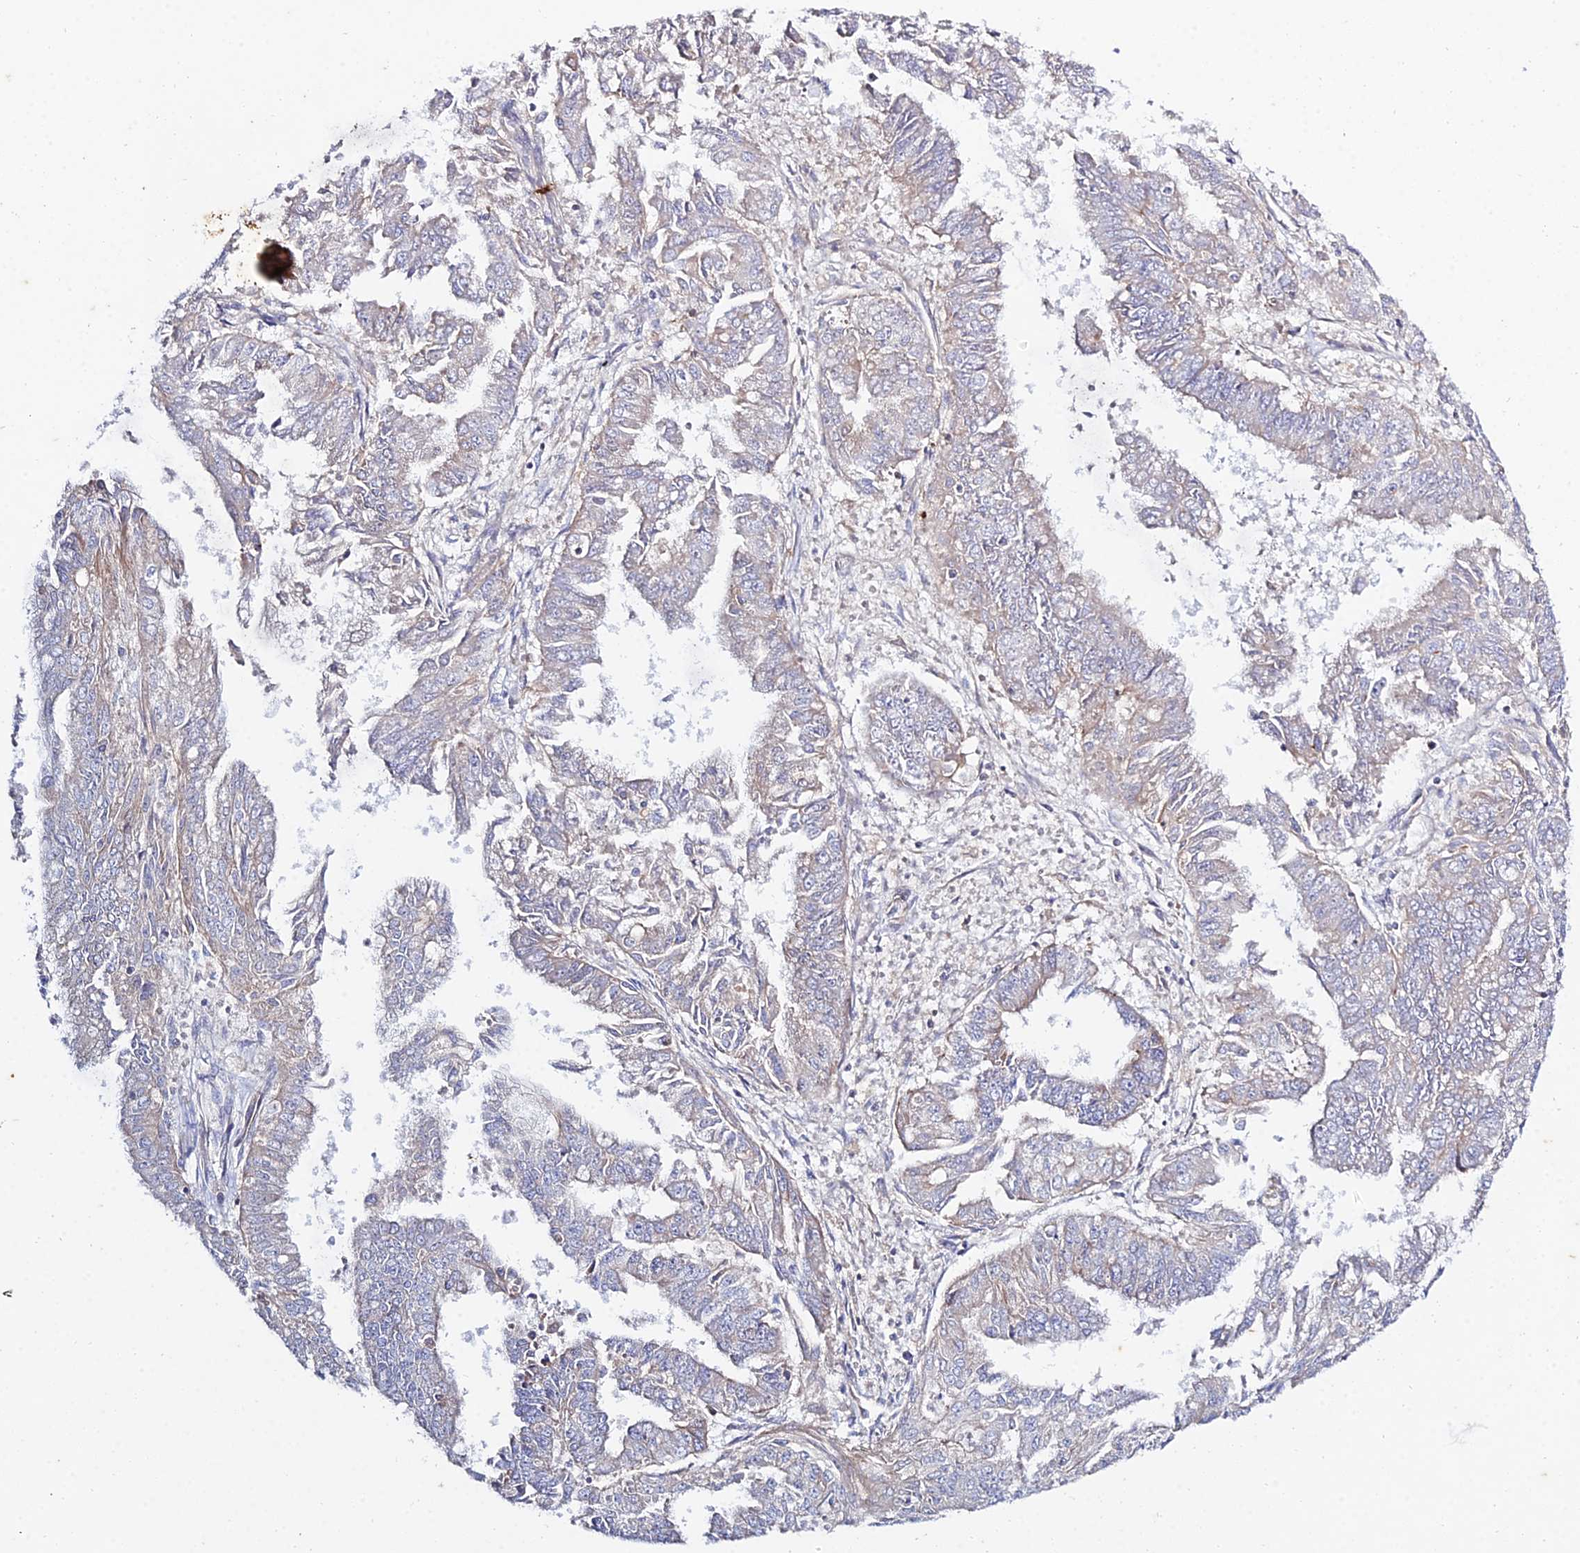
{"staining": {"intensity": "weak", "quantity": "<25%", "location": "cytoplasmic/membranous"}, "tissue": "endometrial cancer", "cell_type": "Tumor cells", "image_type": "cancer", "snomed": [{"axis": "morphology", "description": "Adenocarcinoma, NOS"}, {"axis": "topography", "description": "Endometrium"}], "caption": "DAB immunohistochemical staining of human endometrial cancer (adenocarcinoma) demonstrates no significant expression in tumor cells.", "gene": "ARL6IP1", "patient": {"sex": "female", "age": 73}}